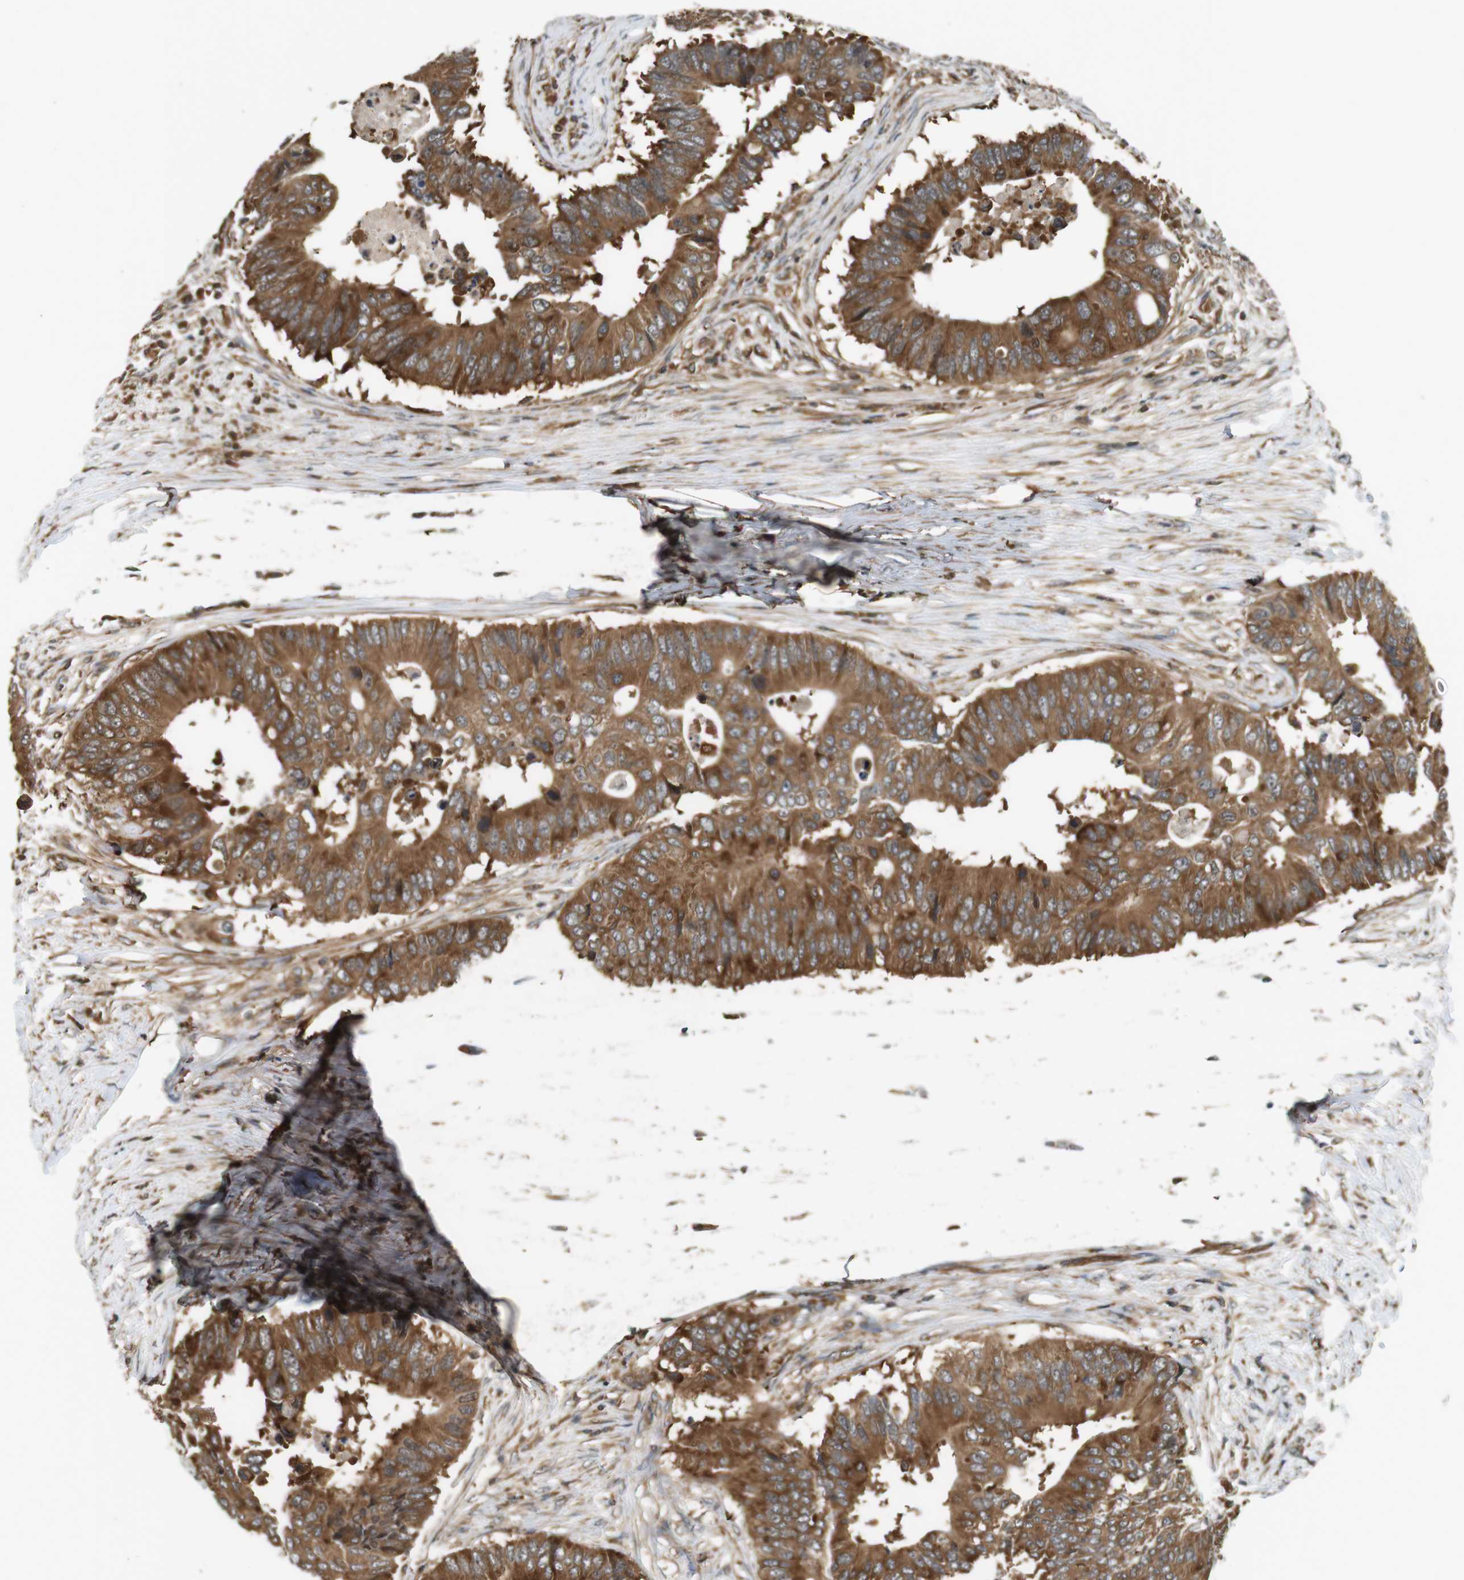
{"staining": {"intensity": "moderate", "quantity": ">75%", "location": "cytoplasmic/membranous"}, "tissue": "colorectal cancer", "cell_type": "Tumor cells", "image_type": "cancer", "snomed": [{"axis": "morphology", "description": "Adenocarcinoma, NOS"}, {"axis": "topography", "description": "Colon"}], "caption": "This is a micrograph of immunohistochemistry (IHC) staining of colorectal adenocarcinoma, which shows moderate expression in the cytoplasmic/membranous of tumor cells.", "gene": "PA2G4", "patient": {"sex": "male", "age": 71}}